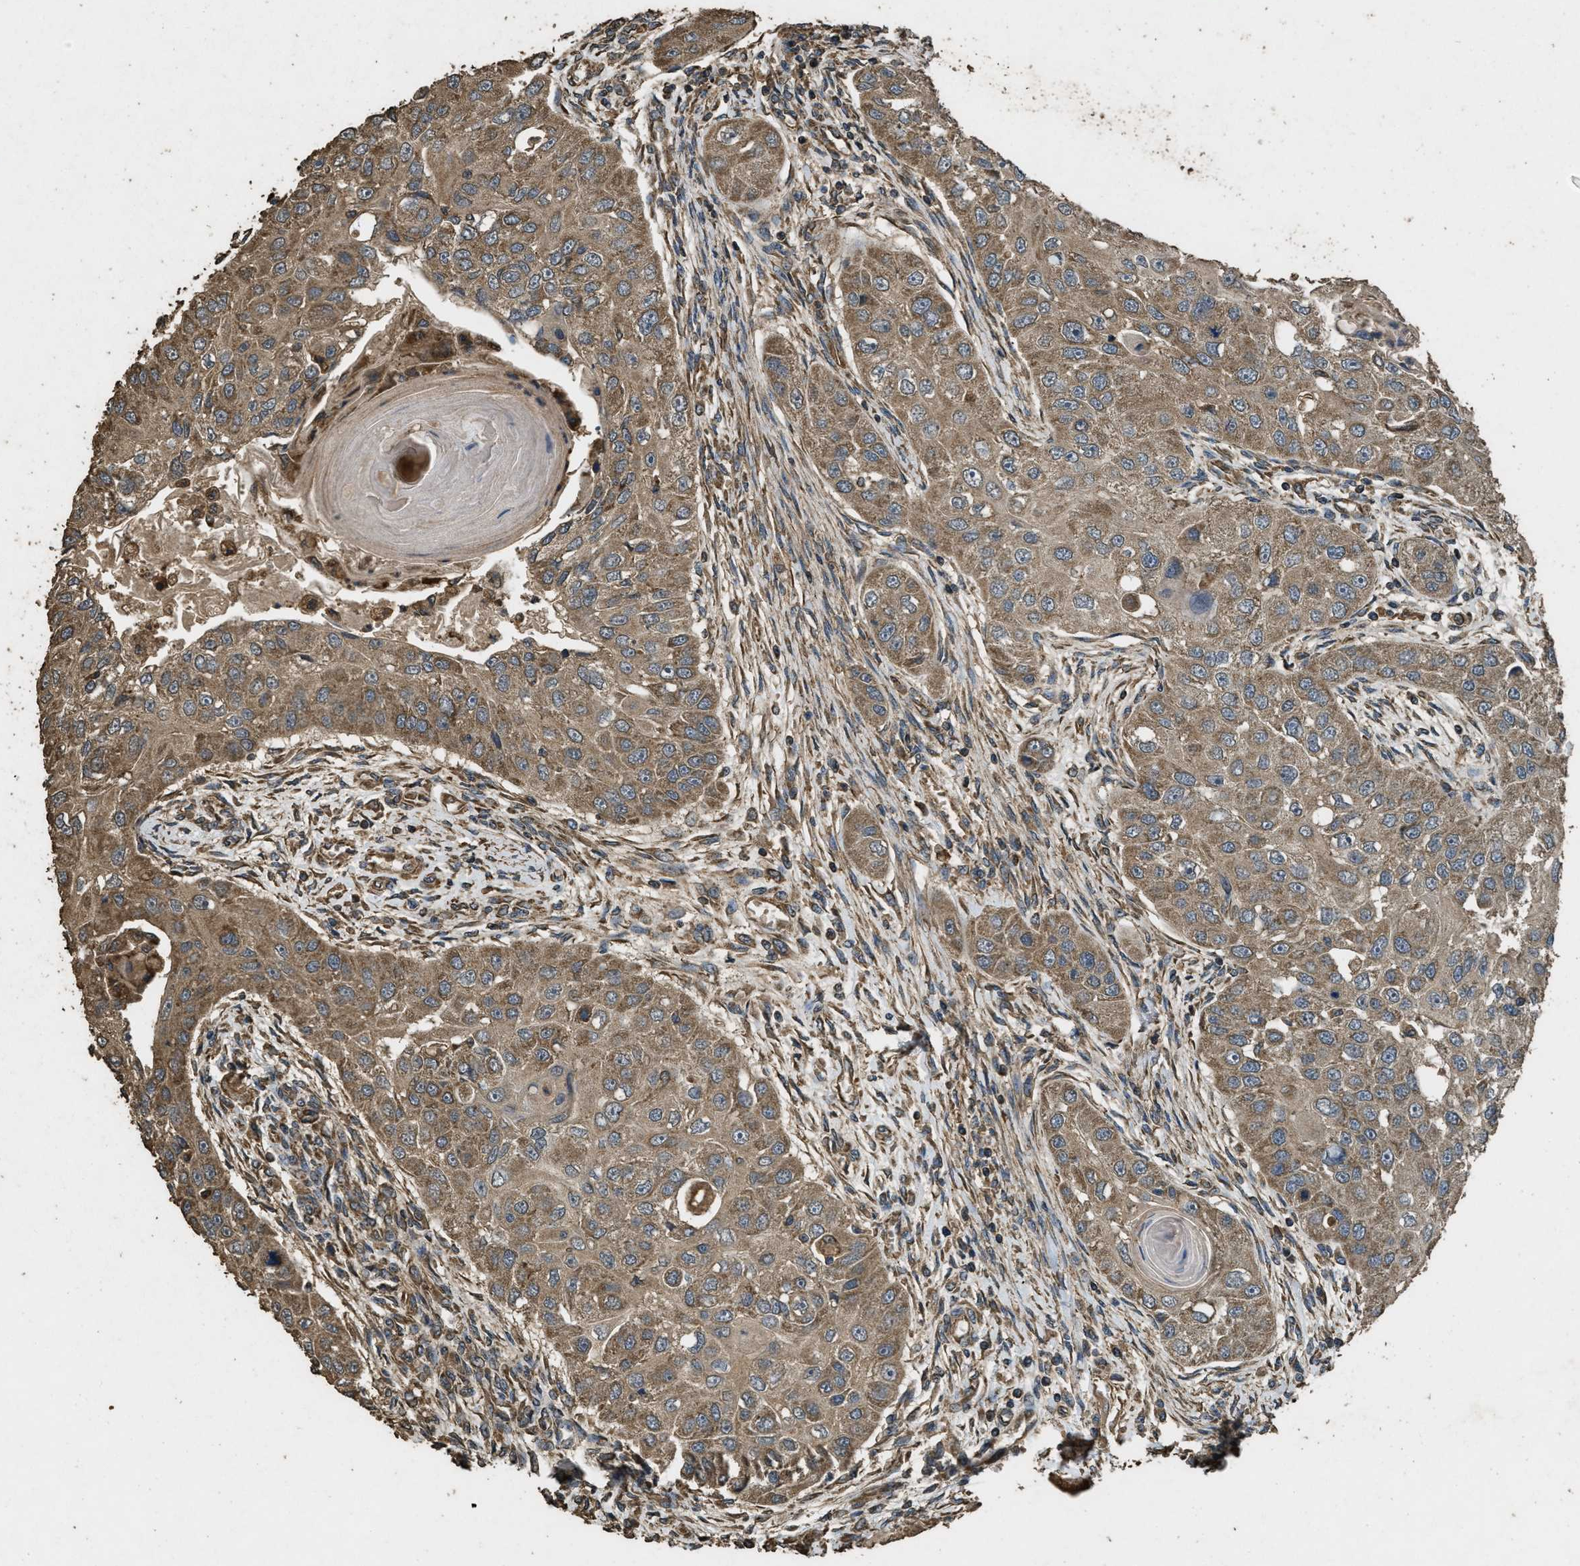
{"staining": {"intensity": "moderate", "quantity": ">75%", "location": "cytoplasmic/membranous"}, "tissue": "head and neck cancer", "cell_type": "Tumor cells", "image_type": "cancer", "snomed": [{"axis": "morphology", "description": "Normal tissue, NOS"}, {"axis": "morphology", "description": "Squamous cell carcinoma, NOS"}, {"axis": "topography", "description": "Skeletal muscle"}, {"axis": "topography", "description": "Head-Neck"}], "caption": "This photomicrograph demonstrates immunohistochemistry (IHC) staining of human head and neck cancer (squamous cell carcinoma), with medium moderate cytoplasmic/membranous expression in approximately >75% of tumor cells.", "gene": "CYRIA", "patient": {"sex": "male", "age": 51}}